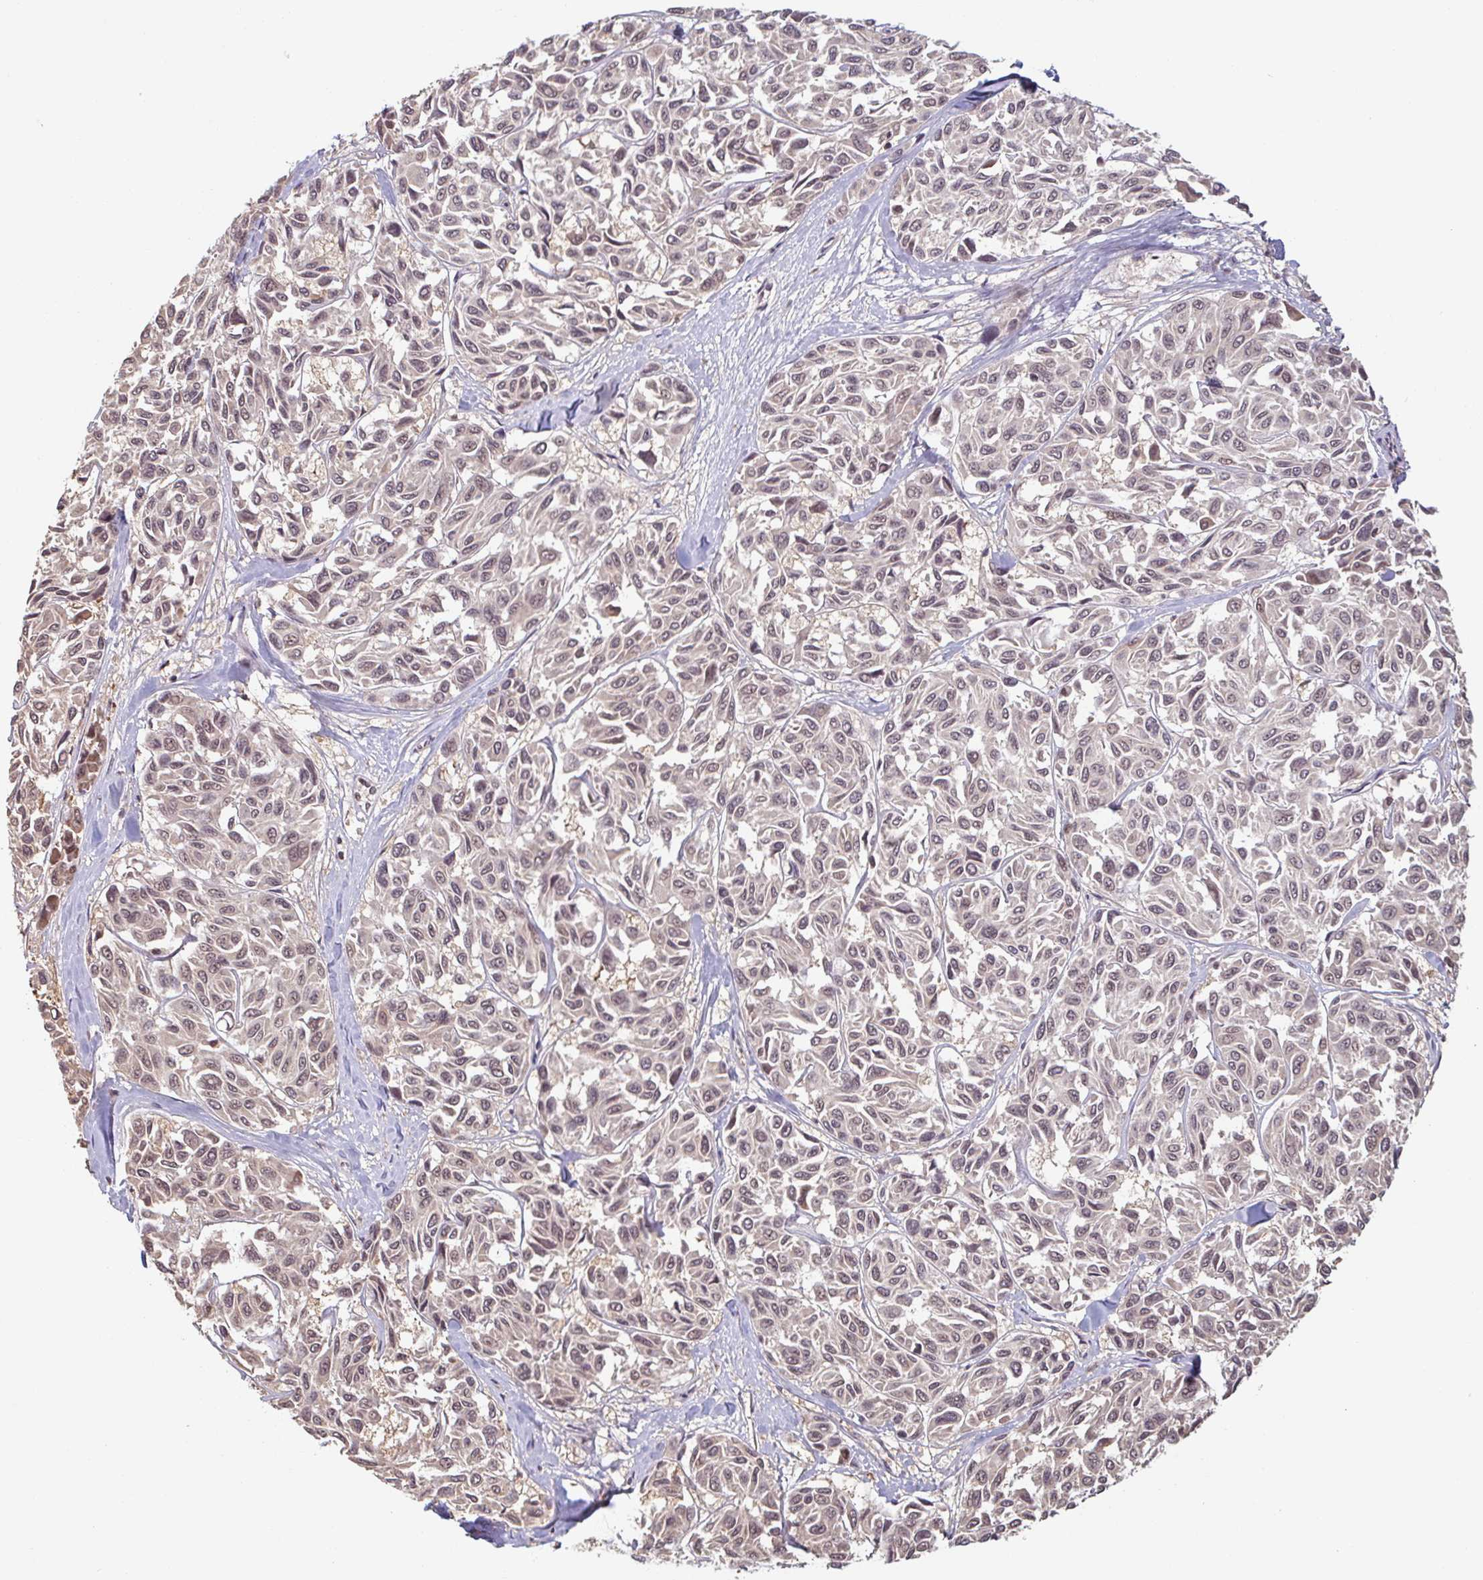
{"staining": {"intensity": "moderate", "quantity": ">75%", "location": "nuclear"}, "tissue": "melanoma", "cell_type": "Tumor cells", "image_type": "cancer", "snomed": [{"axis": "morphology", "description": "Malignant melanoma, NOS"}, {"axis": "topography", "description": "Skin"}], "caption": "Moderate nuclear positivity for a protein is present in approximately >75% of tumor cells of malignant melanoma using immunohistochemistry (IHC).", "gene": "DR1", "patient": {"sex": "female", "age": 66}}